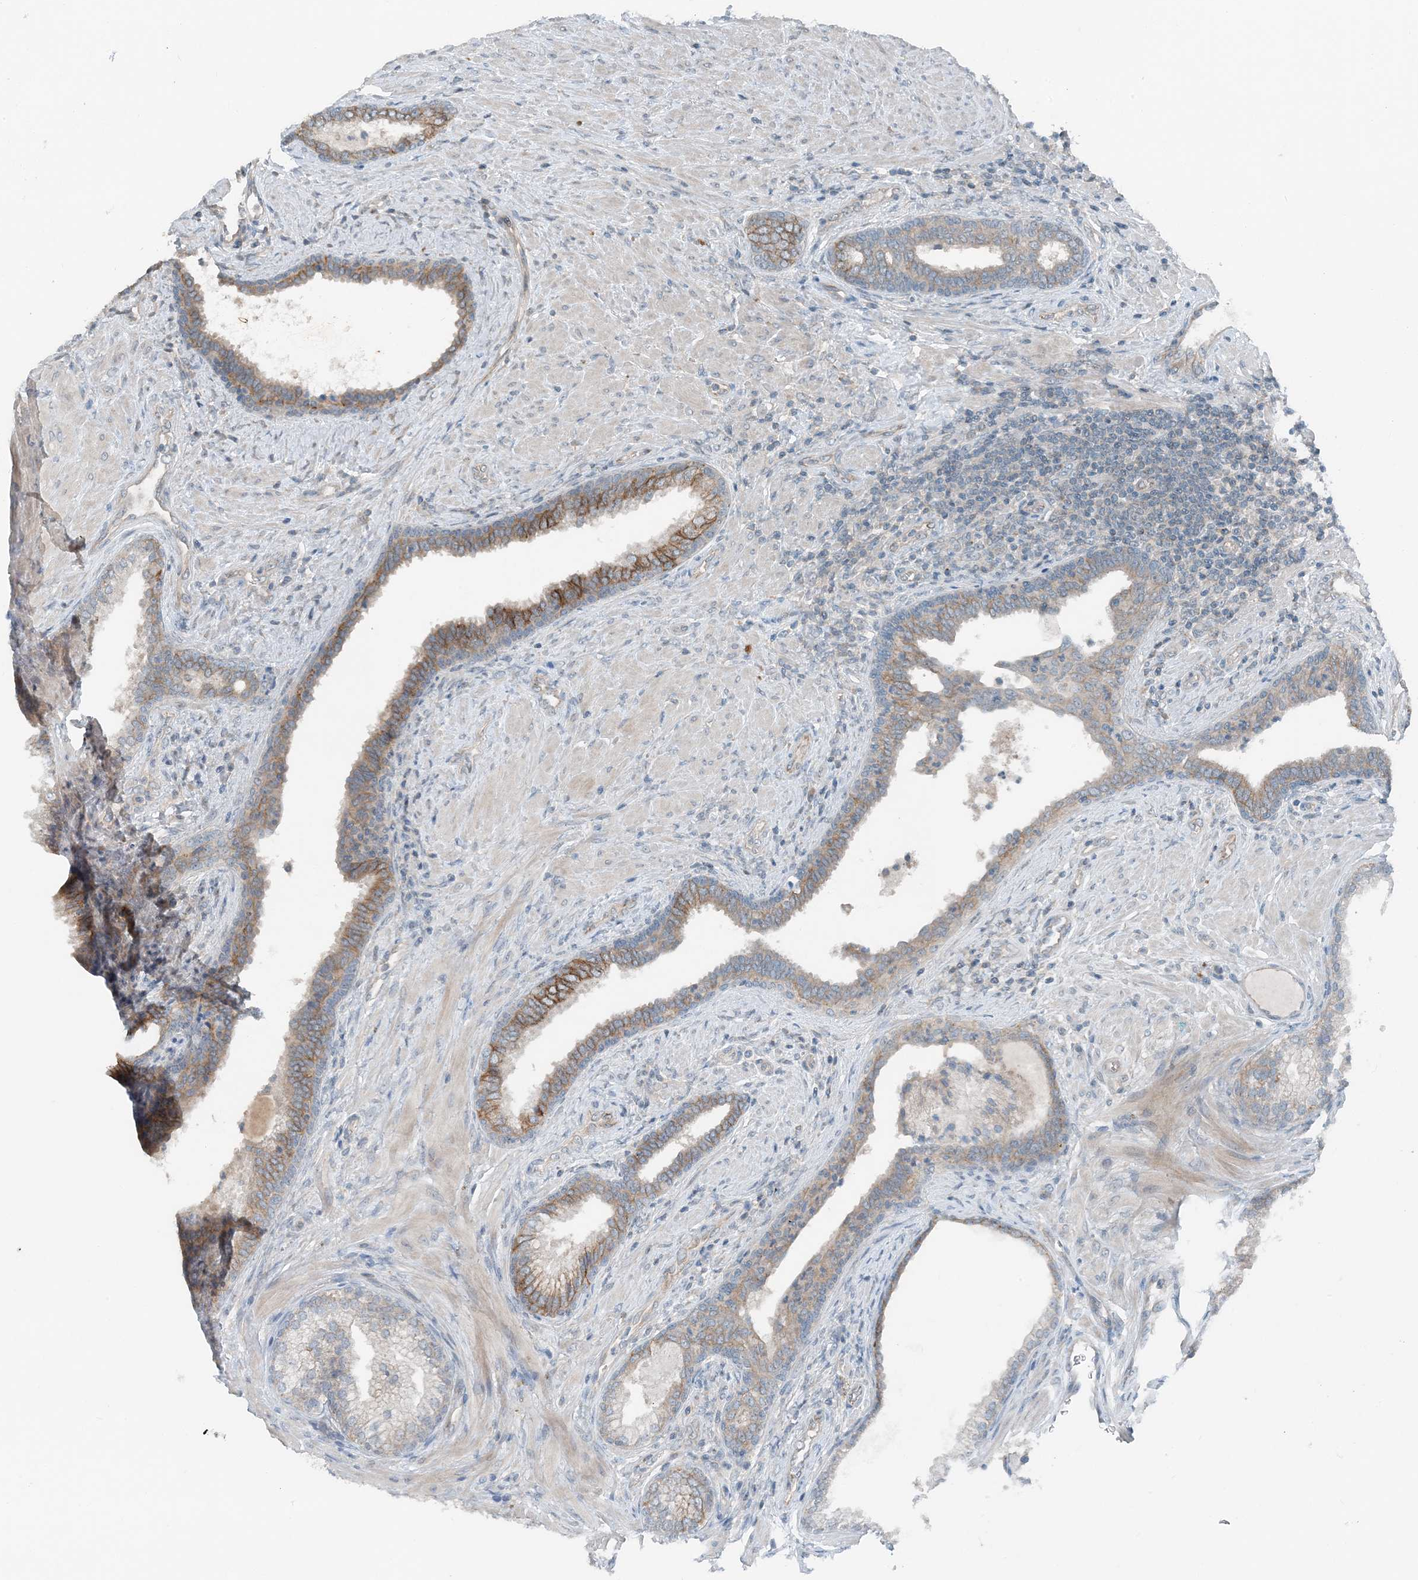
{"staining": {"intensity": "moderate", "quantity": "25%-75%", "location": "cytoplasmic/membranous"}, "tissue": "prostate", "cell_type": "Glandular cells", "image_type": "normal", "snomed": [{"axis": "morphology", "description": "Normal tissue, NOS"}, {"axis": "topography", "description": "Prostate"}], "caption": "Immunohistochemical staining of unremarkable human prostate shows medium levels of moderate cytoplasmic/membranous staining in about 25%-75% of glandular cells.", "gene": "MITD1", "patient": {"sex": "male", "age": 76}}